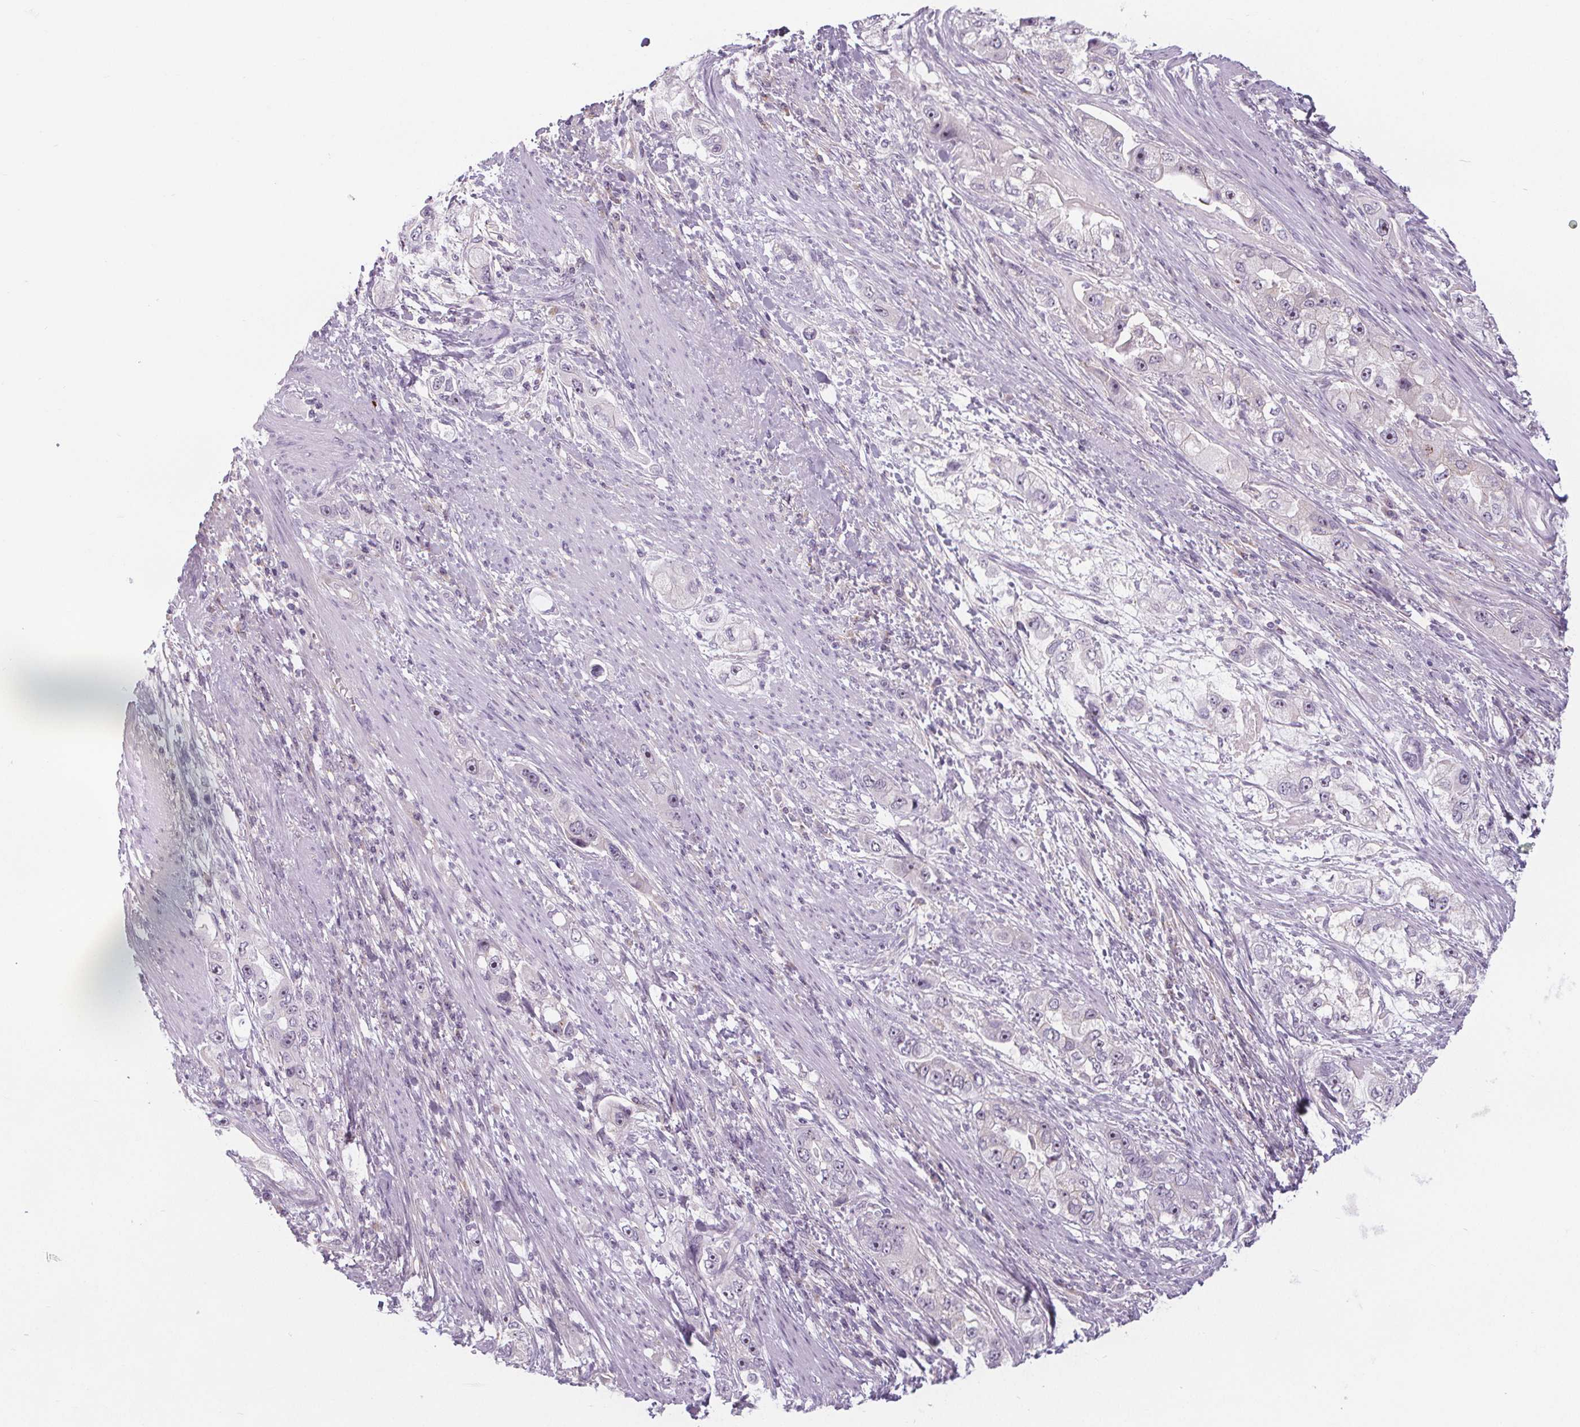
{"staining": {"intensity": "moderate", "quantity": "<25%", "location": "nuclear"}, "tissue": "stomach cancer", "cell_type": "Tumor cells", "image_type": "cancer", "snomed": [{"axis": "morphology", "description": "Adenocarcinoma, NOS"}, {"axis": "topography", "description": "Stomach, lower"}], "caption": "IHC of stomach cancer (adenocarcinoma) demonstrates low levels of moderate nuclear staining in about <25% of tumor cells.", "gene": "NOLC1", "patient": {"sex": "female", "age": 93}}